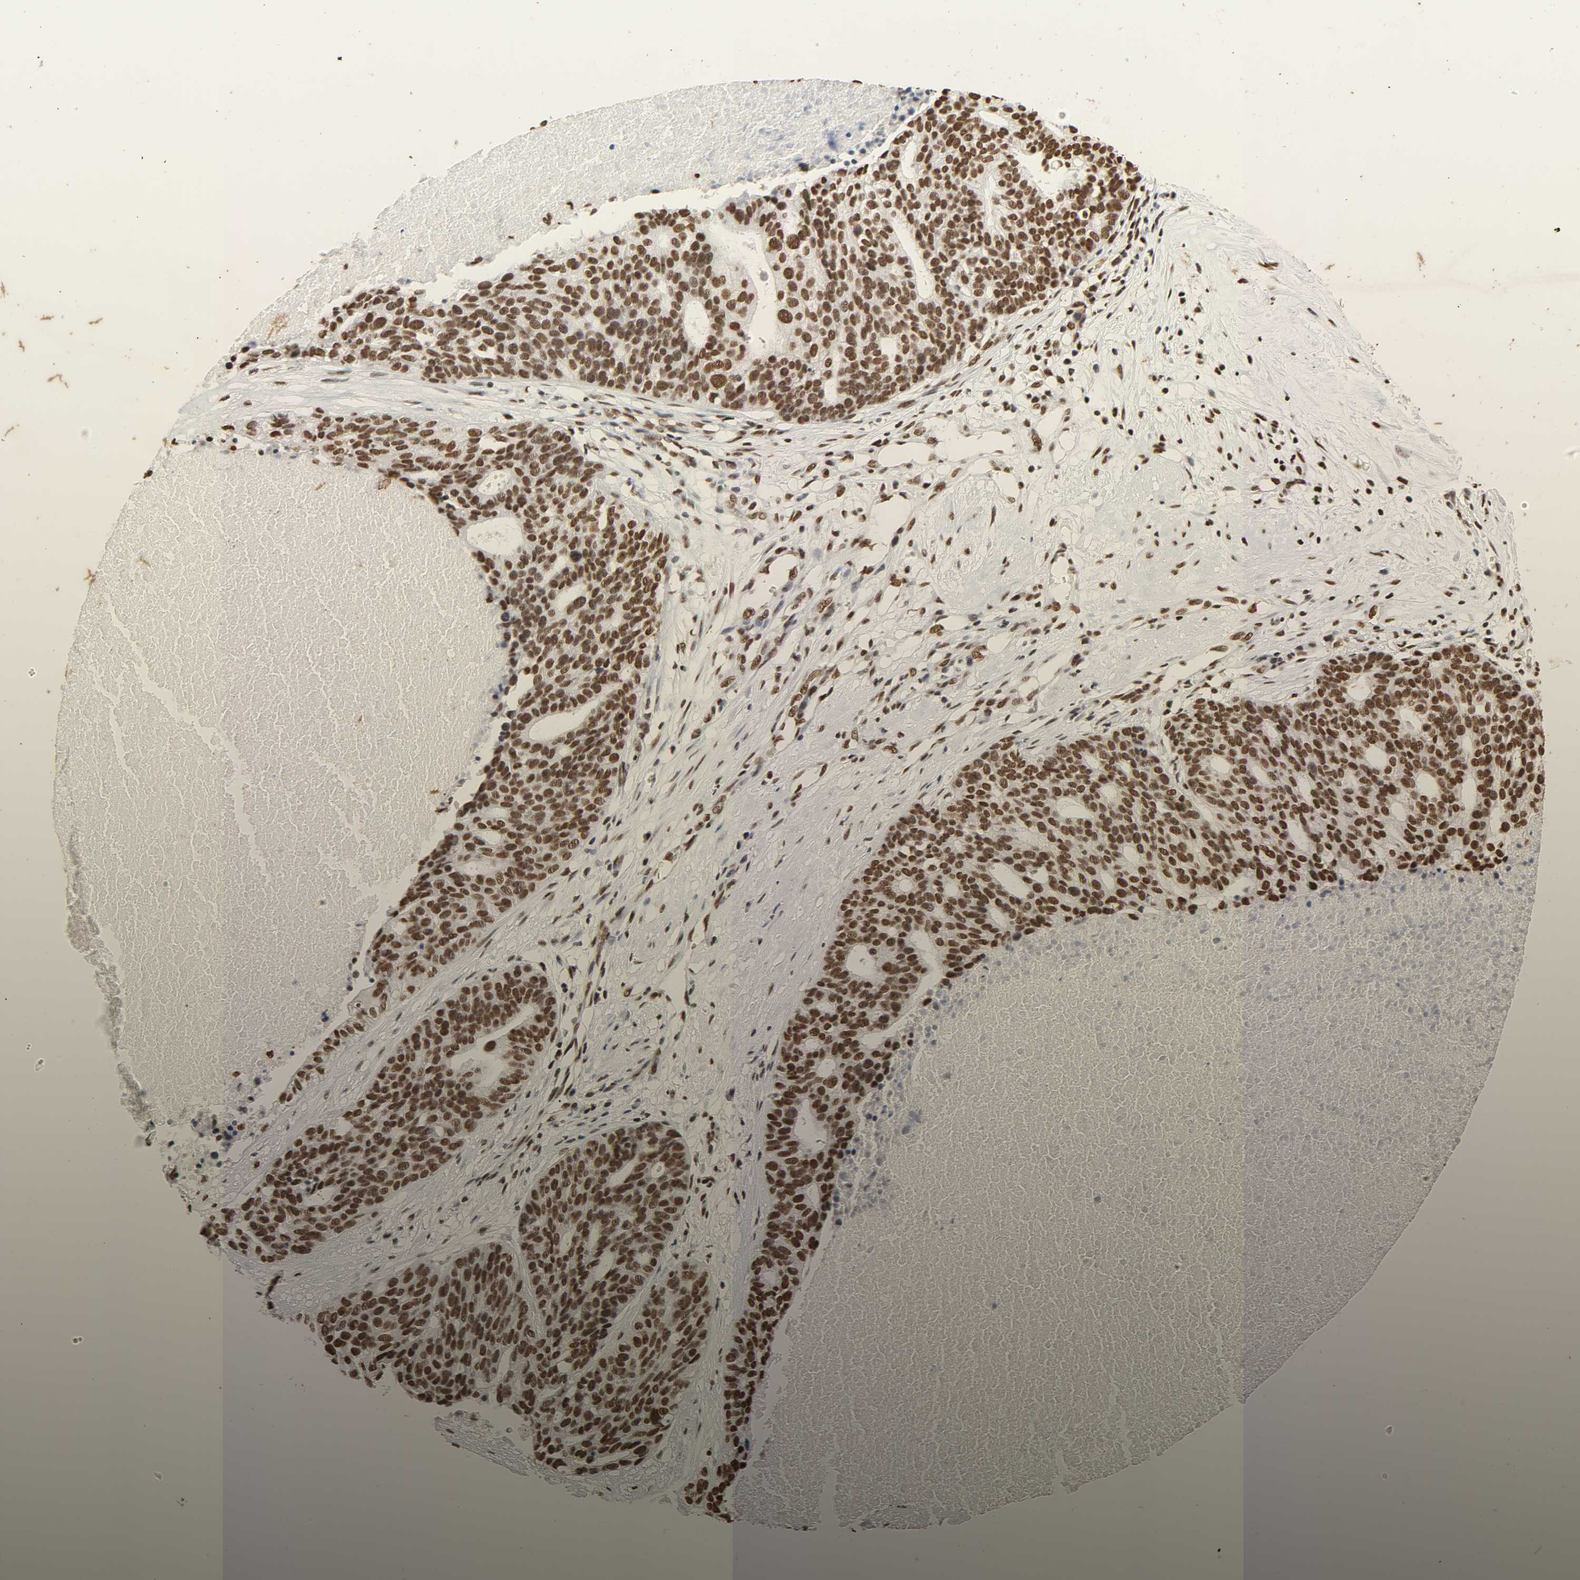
{"staining": {"intensity": "strong", "quantity": ">75%", "location": "nuclear"}, "tissue": "ovarian cancer", "cell_type": "Tumor cells", "image_type": "cancer", "snomed": [{"axis": "morphology", "description": "Cystadenocarcinoma, serous, NOS"}, {"axis": "topography", "description": "Ovary"}], "caption": "Brown immunohistochemical staining in human serous cystadenocarcinoma (ovarian) displays strong nuclear staining in approximately >75% of tumor cells.", "gene": "HNRNPC", "patient": {"sex": "female", "age": 59}}